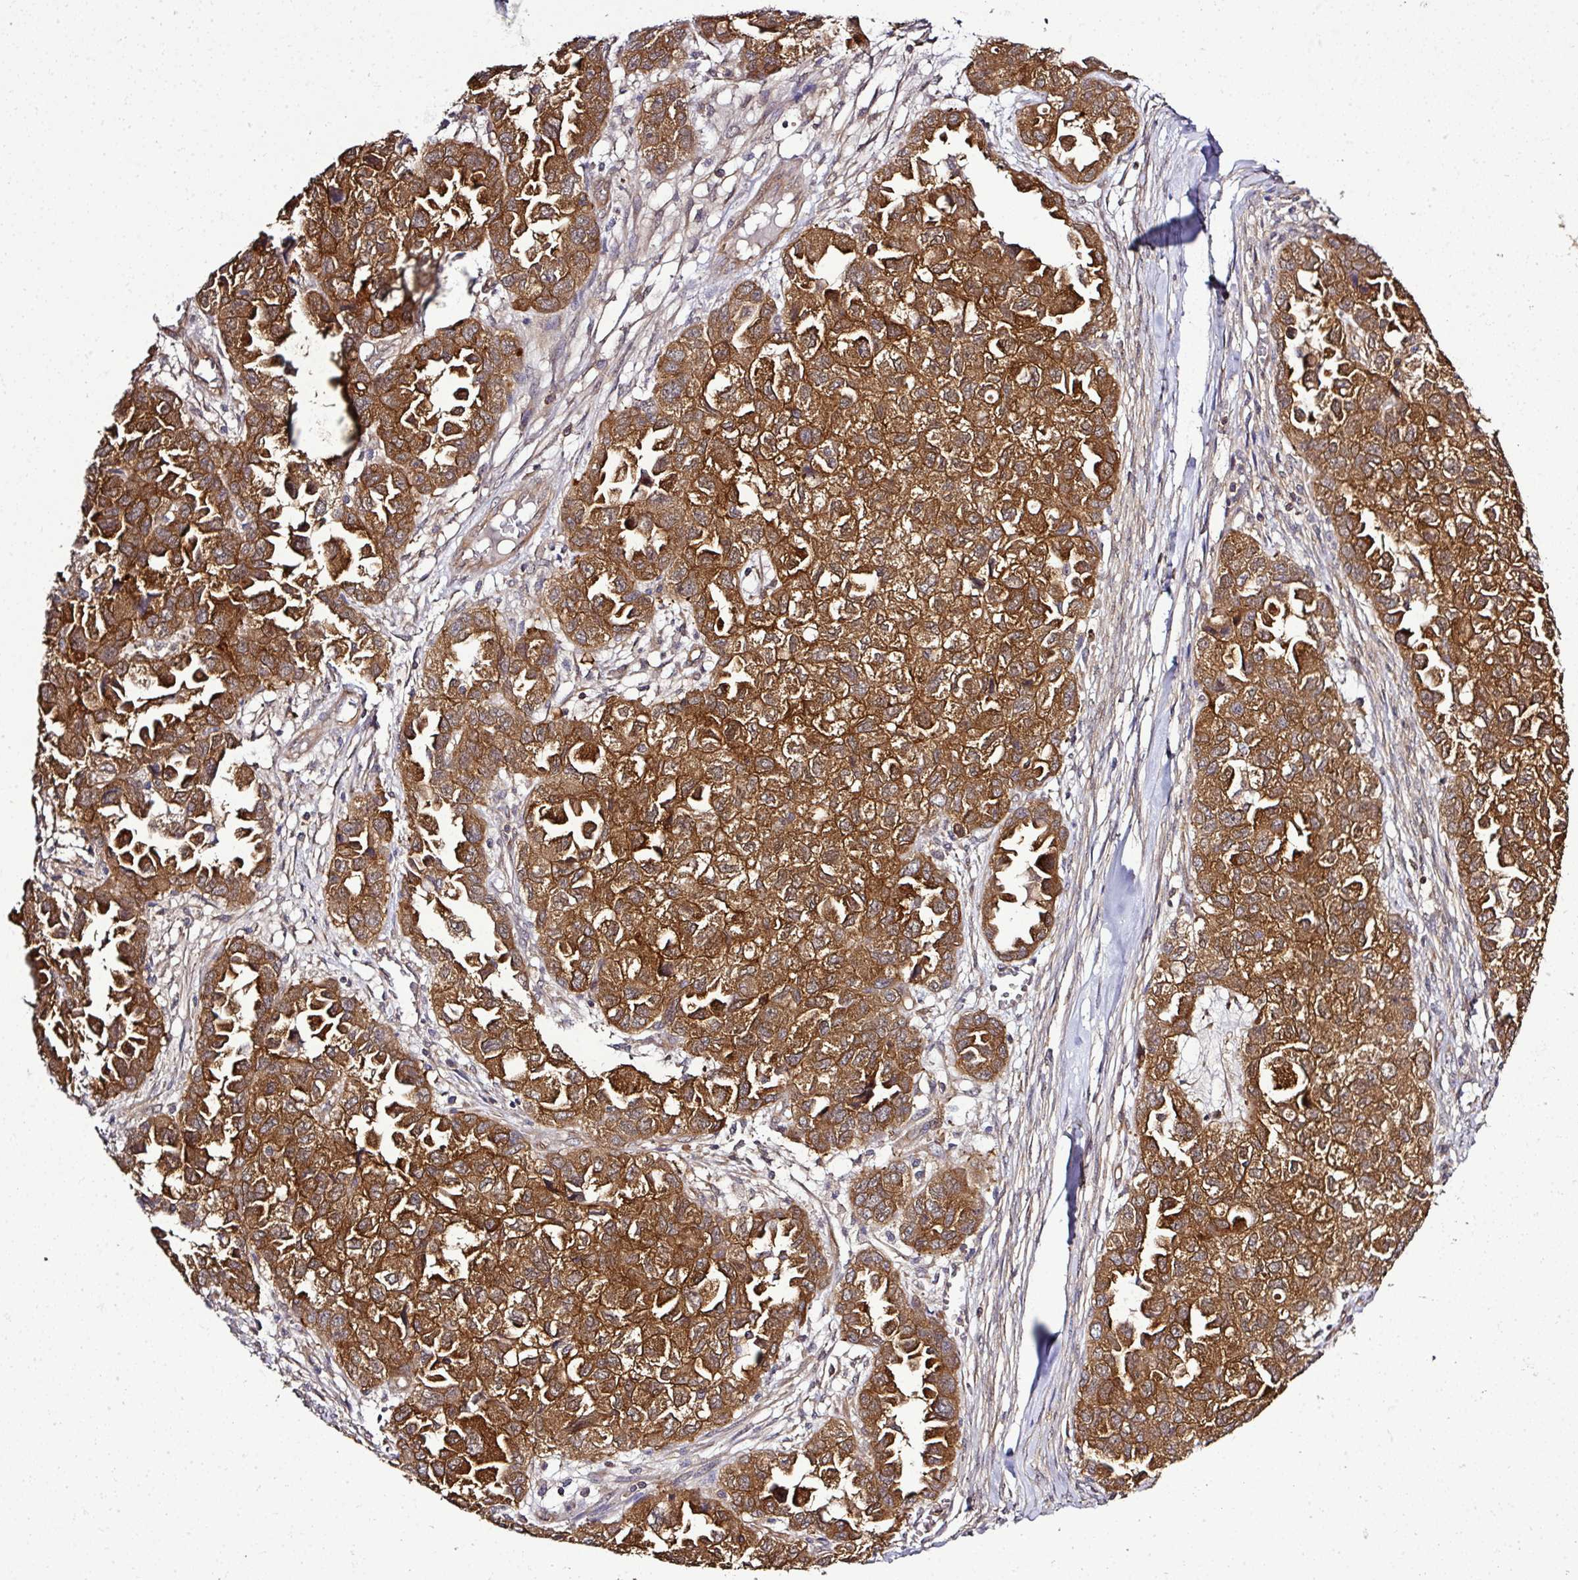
{"staining": {"intensity": "strong", "quantity": ">75%", "location": "cytoplasmic/membranous"}, "tissue": "ovarian cancer", "cell_type": "Tumor cells", "image_type": "cancer", "snomed": [{"axis": "morphology", "description": "Cystadenocarcinoma, serous, NOS"}, {"axis": "topography", "description": "Ovary"}], "caption": "Ovarian cancer (serous cystadenocarcinoma) tissue exhibits strong cytoplasmic/membranous expression in about >75% of tumor cells", "gene": "TMEM107", "patient": {"sex": "female", "age": 84}}